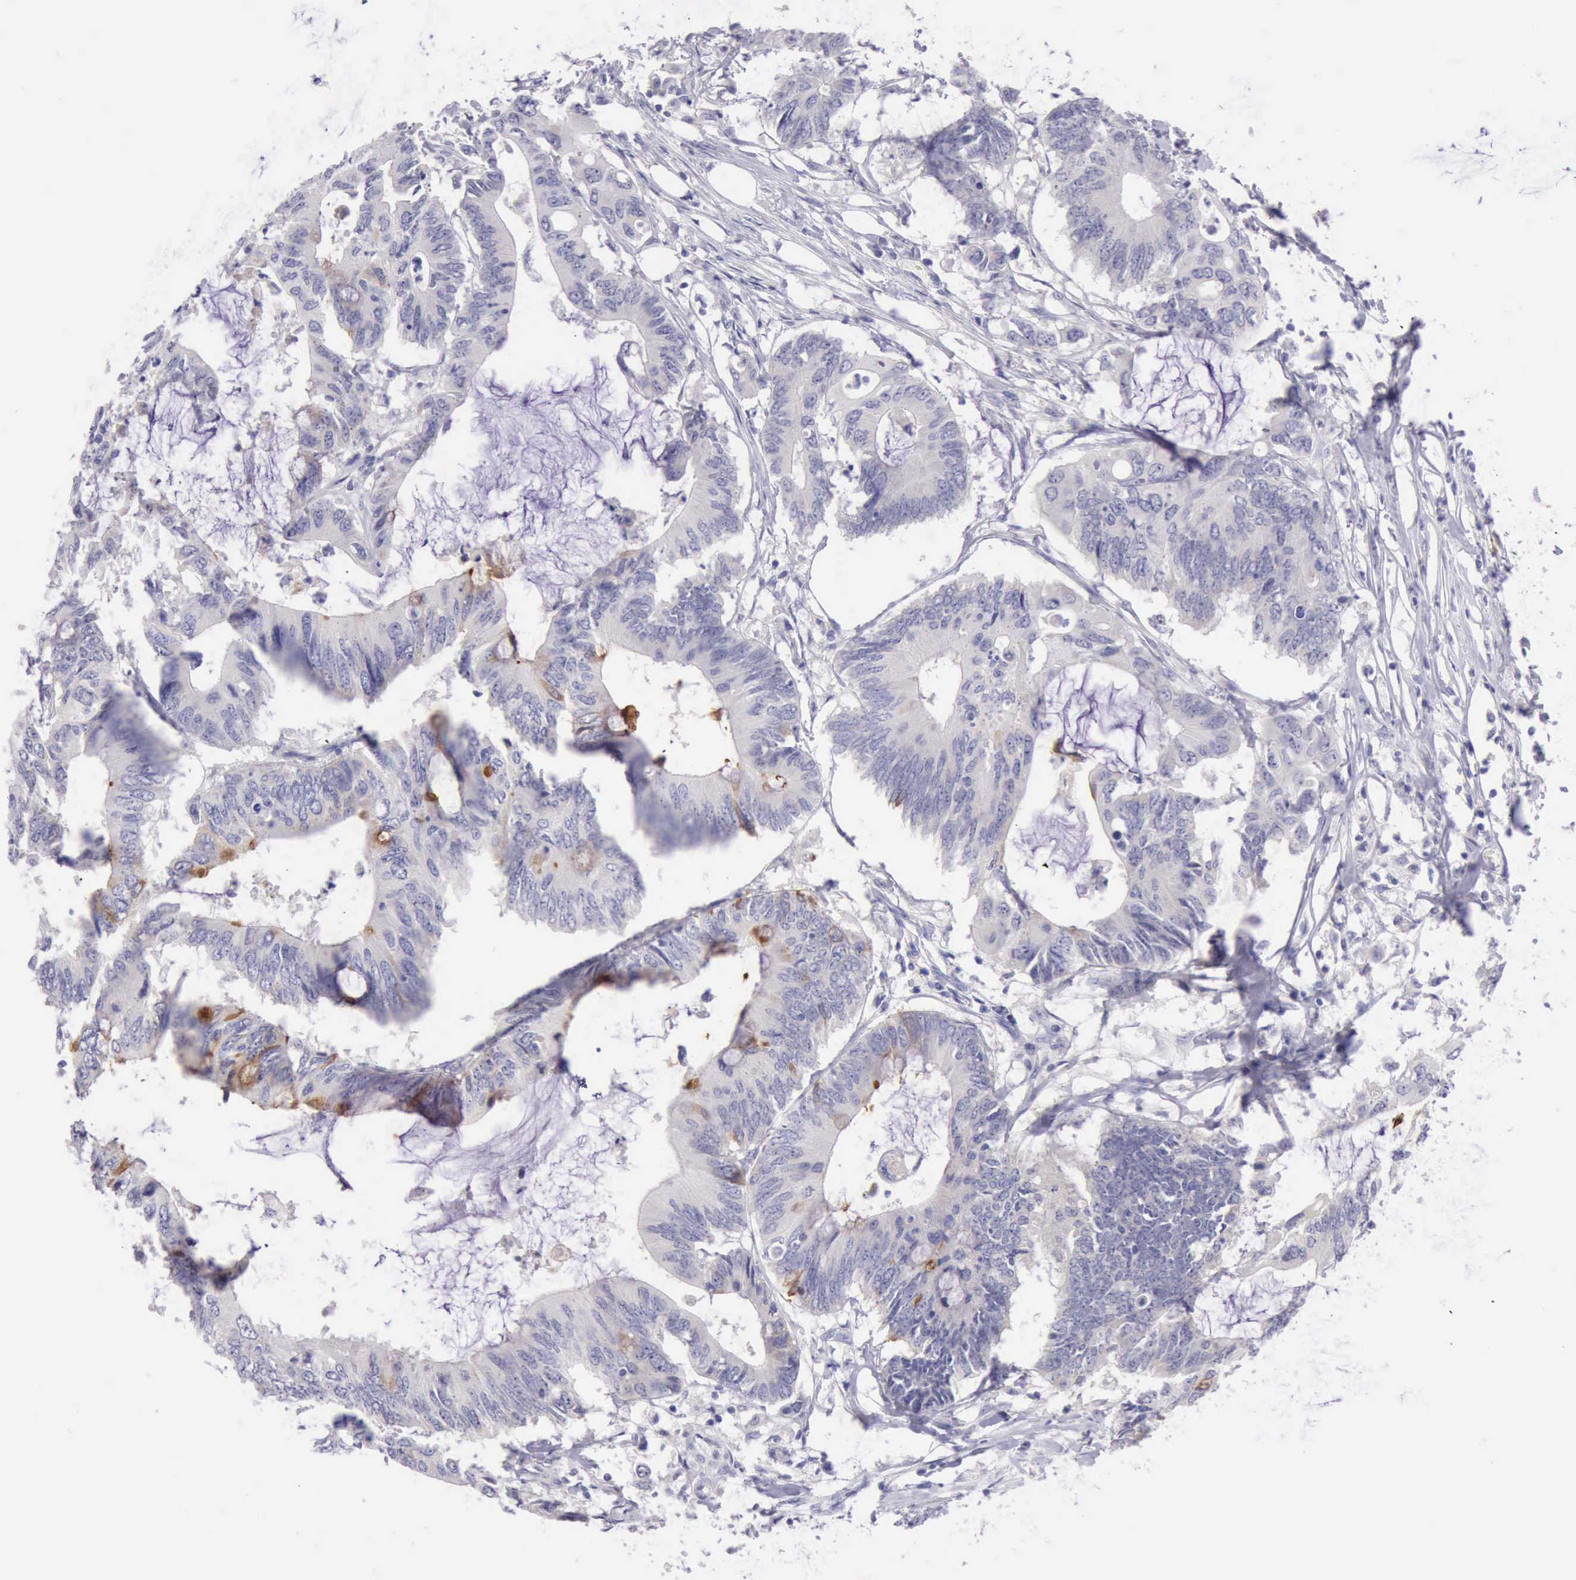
{"staining": {"intensity": "negative", "quantity": "none", "location": "none"}, "tissue": "colorectal cancer", "cell_type": "Tumor cells", "image_type": "cancer", "snomed": [{"axis": "morphology", "description": "Adenocarcinoma, NOS"}, {"axis": "topography", "description": "Colon"}], "caption": "A high-resolution histopathology image shows immunohistochemistry staining of colorectal adenocarcinoma, which displays no significant staining in tumor cells.", "gene": "LRFN5", "patient": {"sex": "male", "age": 71}}